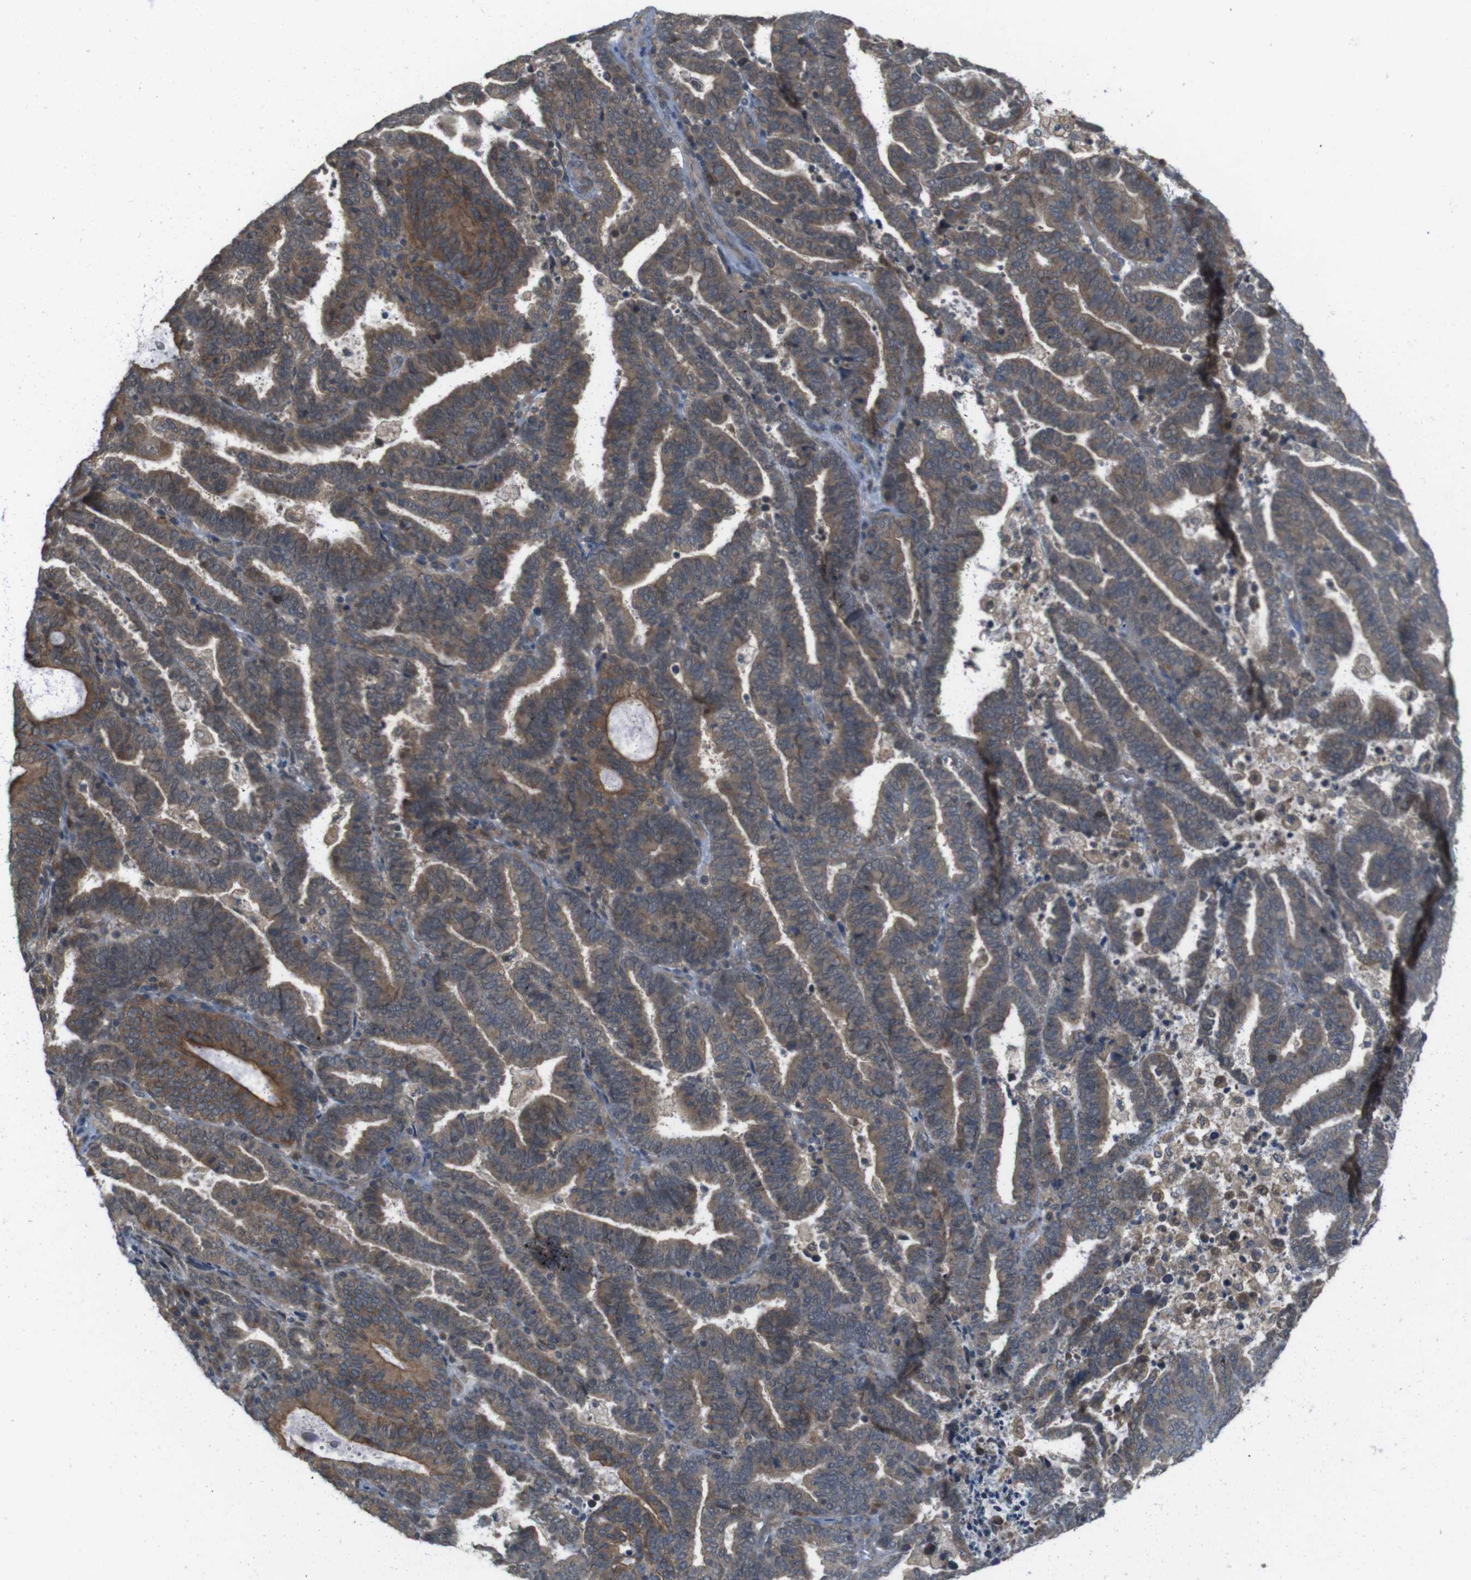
{"staining": {"intensity": "moderate", "quantity": ">75%", "location": "cytoplasmic/membranous"}, "tissue": "endometrial cancer", "cell_type": "Tumor cells", "image_type": "cancer", "snomed": [{"axis": "morphology", "description": "Adenocarcinoma, NOS"}, {"axis": "topography", "description": "Uterus"}], "caption": "The image shows staining of endometrial adenocarcinoma, revealing moderate cytoplasmic/membranous protein expression (brown color) within tumor cells.", "gene": "RNF130", "patient": {"sex": "female", "age": 83}}